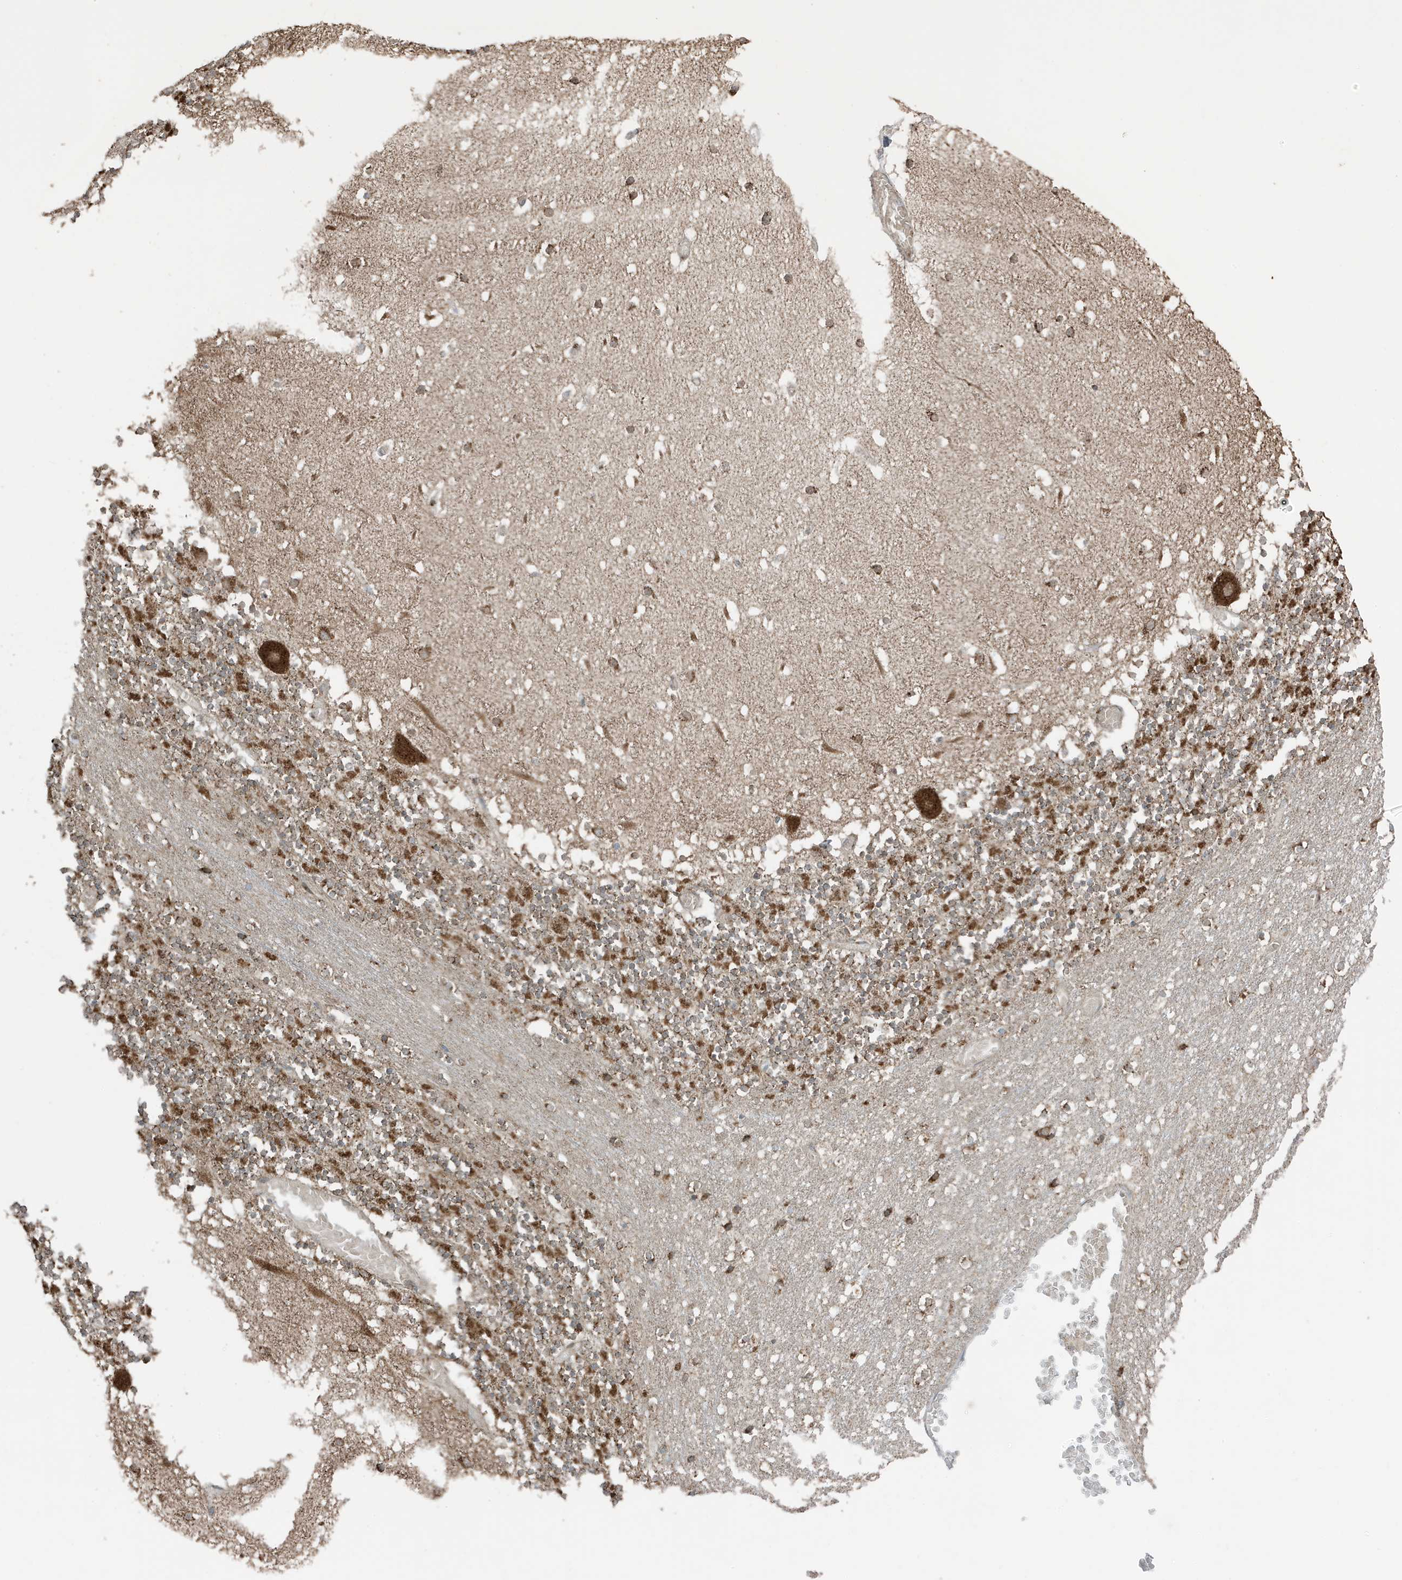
{"staining": {"intensity": "moderate", "quantity": "25%-75%", "location": "cytoplasmic/membranous"}, "tissue": "cerebellum", "cell_type": "Cells in granular layer", "image_type": "normal", "snomed": [{"axis": "morphology", "description": "Normal tissue, NOS"}, {"axis": "topography", "description": "Cerebellum"}], "caption": "A medium amount of moderate cytoplasmic/membranous staining is identified in about 25%-75% of cells in granular layer in normal cerebellum.", "gene": "GOLGA4", "patient": {"sex": "female", "age": 28}}